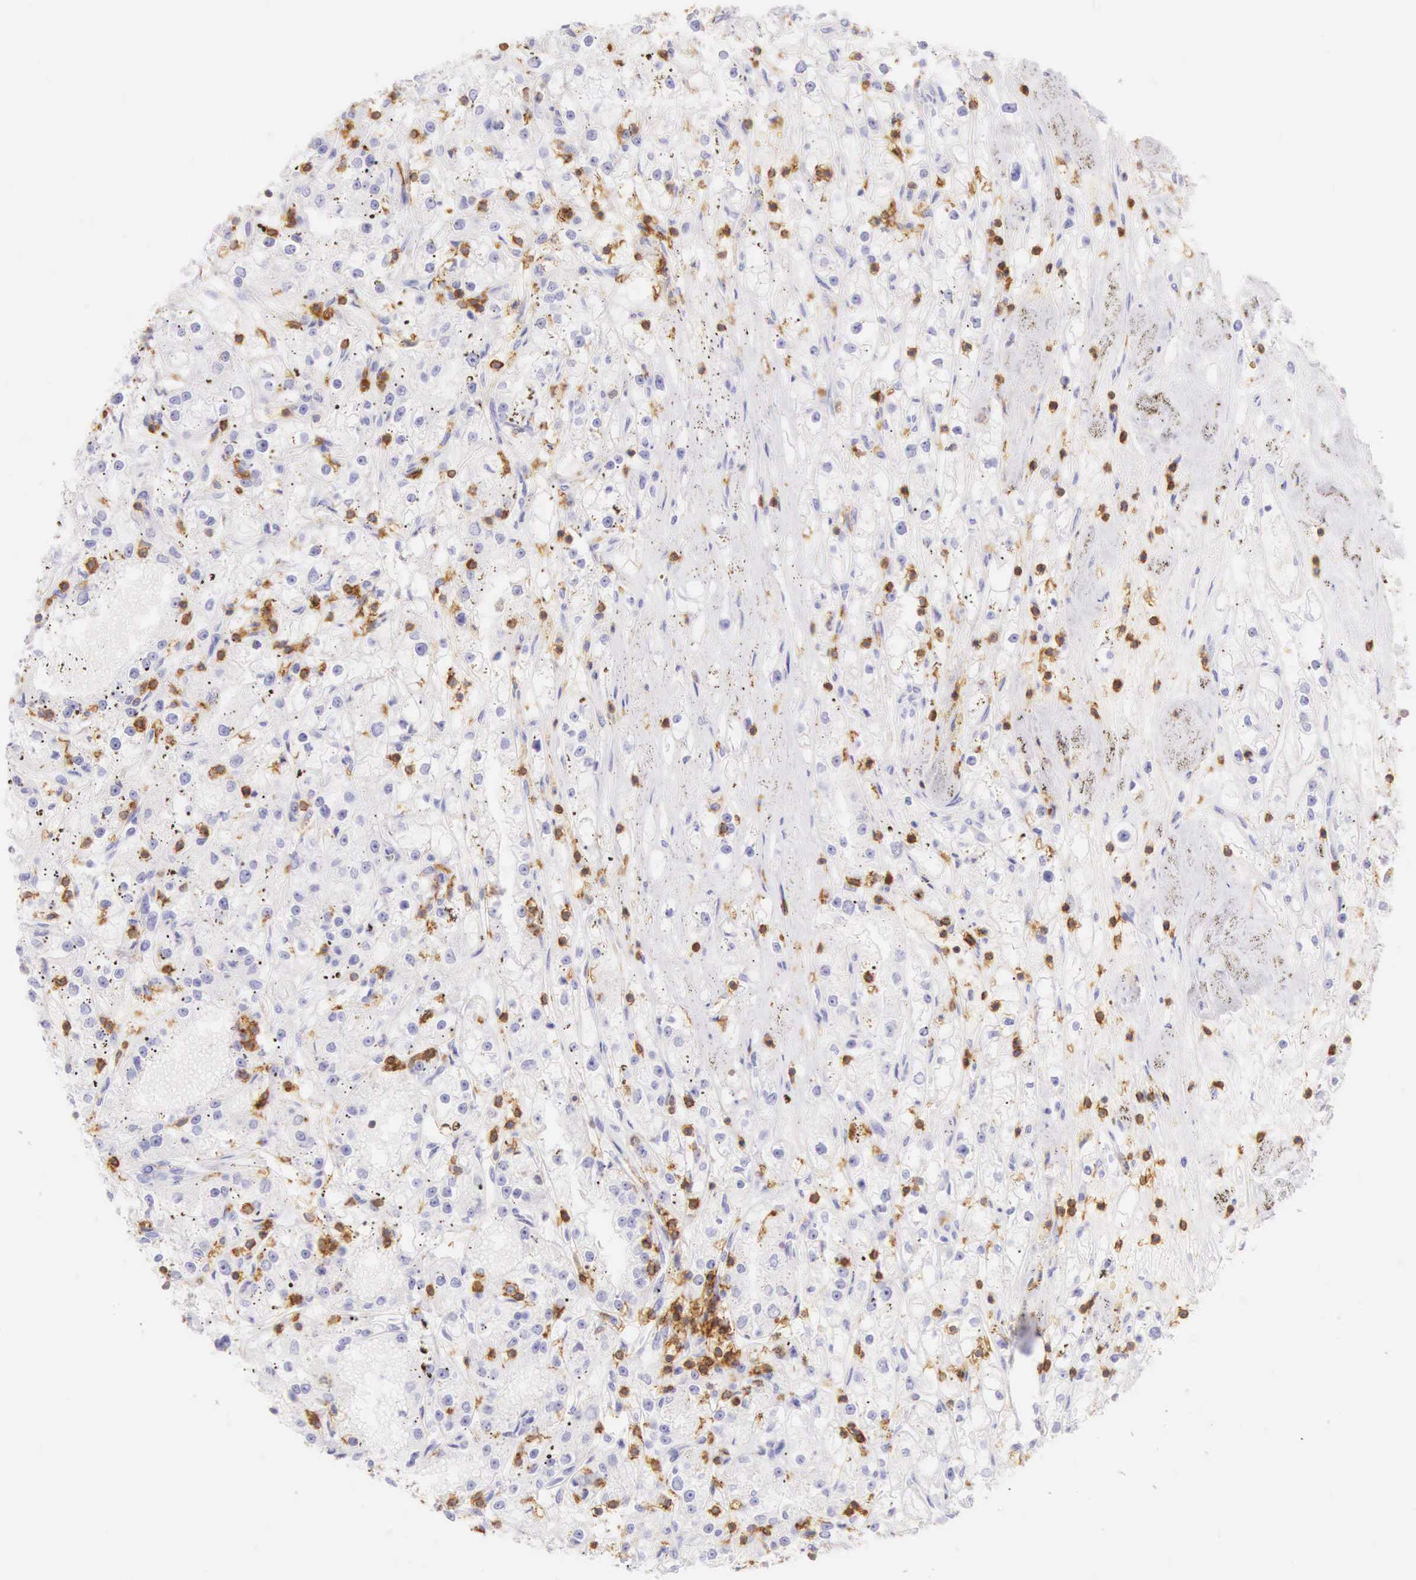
{"staining": {"intensity": "negative", "quantity": "none", "location": "none"}, "tissue": "renal cancer", "cell_type": "Tumor cells", "image_type": "cancer", "snomed": [{"axis": "morphology", "description": "Adenocarcinoma, NOS"}, {"axis": "topography", "description": "Kidney"}], "caption": "Photomicrograph shows no protein staining in tumor cells of adenocarcinoma (renal) tissue. (Stains: DAB (3,3'-diaminobenzidine) immunohistochemistry (IHC) with hematoxylin counter stain, Microscopy: brightfield microscopy at high magnification).", "gene": "CD3E", "patient": {"sex": "male", "age": 56}}